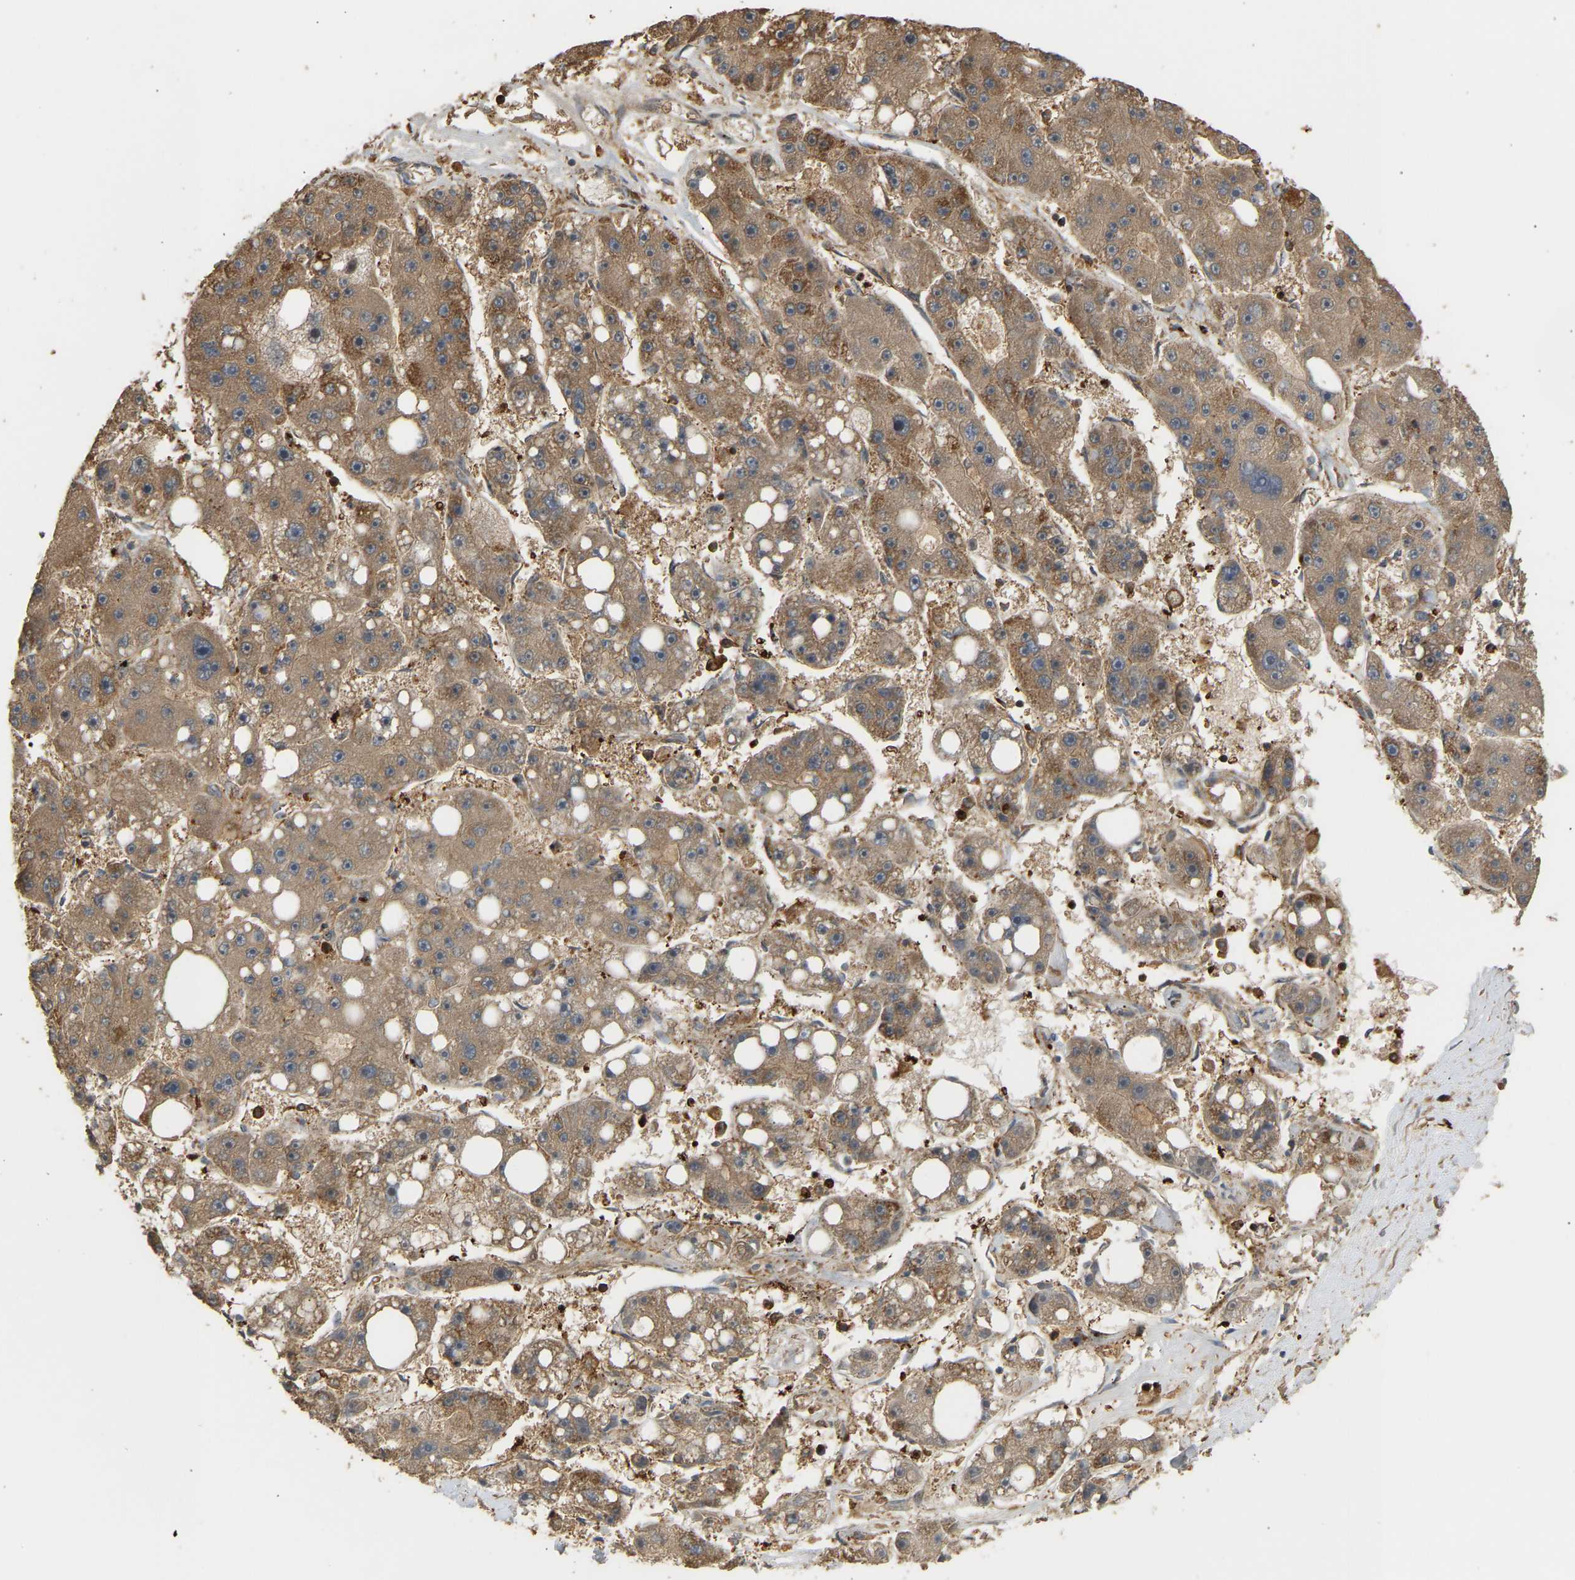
{"staining": {"intensity": "moderate", "quantity": ">75%", "location": "cytoplasmic/membranous"}, "tissue": "liver cancer", "cell_type": "Tumor cells", "image_type": "cancer", "snomed": [{"axis": "morphology", "description": "Carcinoma, Hepatocellular, NOS"}, {"axis": "topography", "description": "Liver"}], "caption": "Protein expression analysis of liver hepatocellular carcinoma demonstrates moderate cytoplasmic/membranous staining in approximately >75% of tumor cells. (DAB IHC with brightfield microscopy, high magnification).", "gene": "GOPC", "patient": {"sex": "female", "age": 61}}